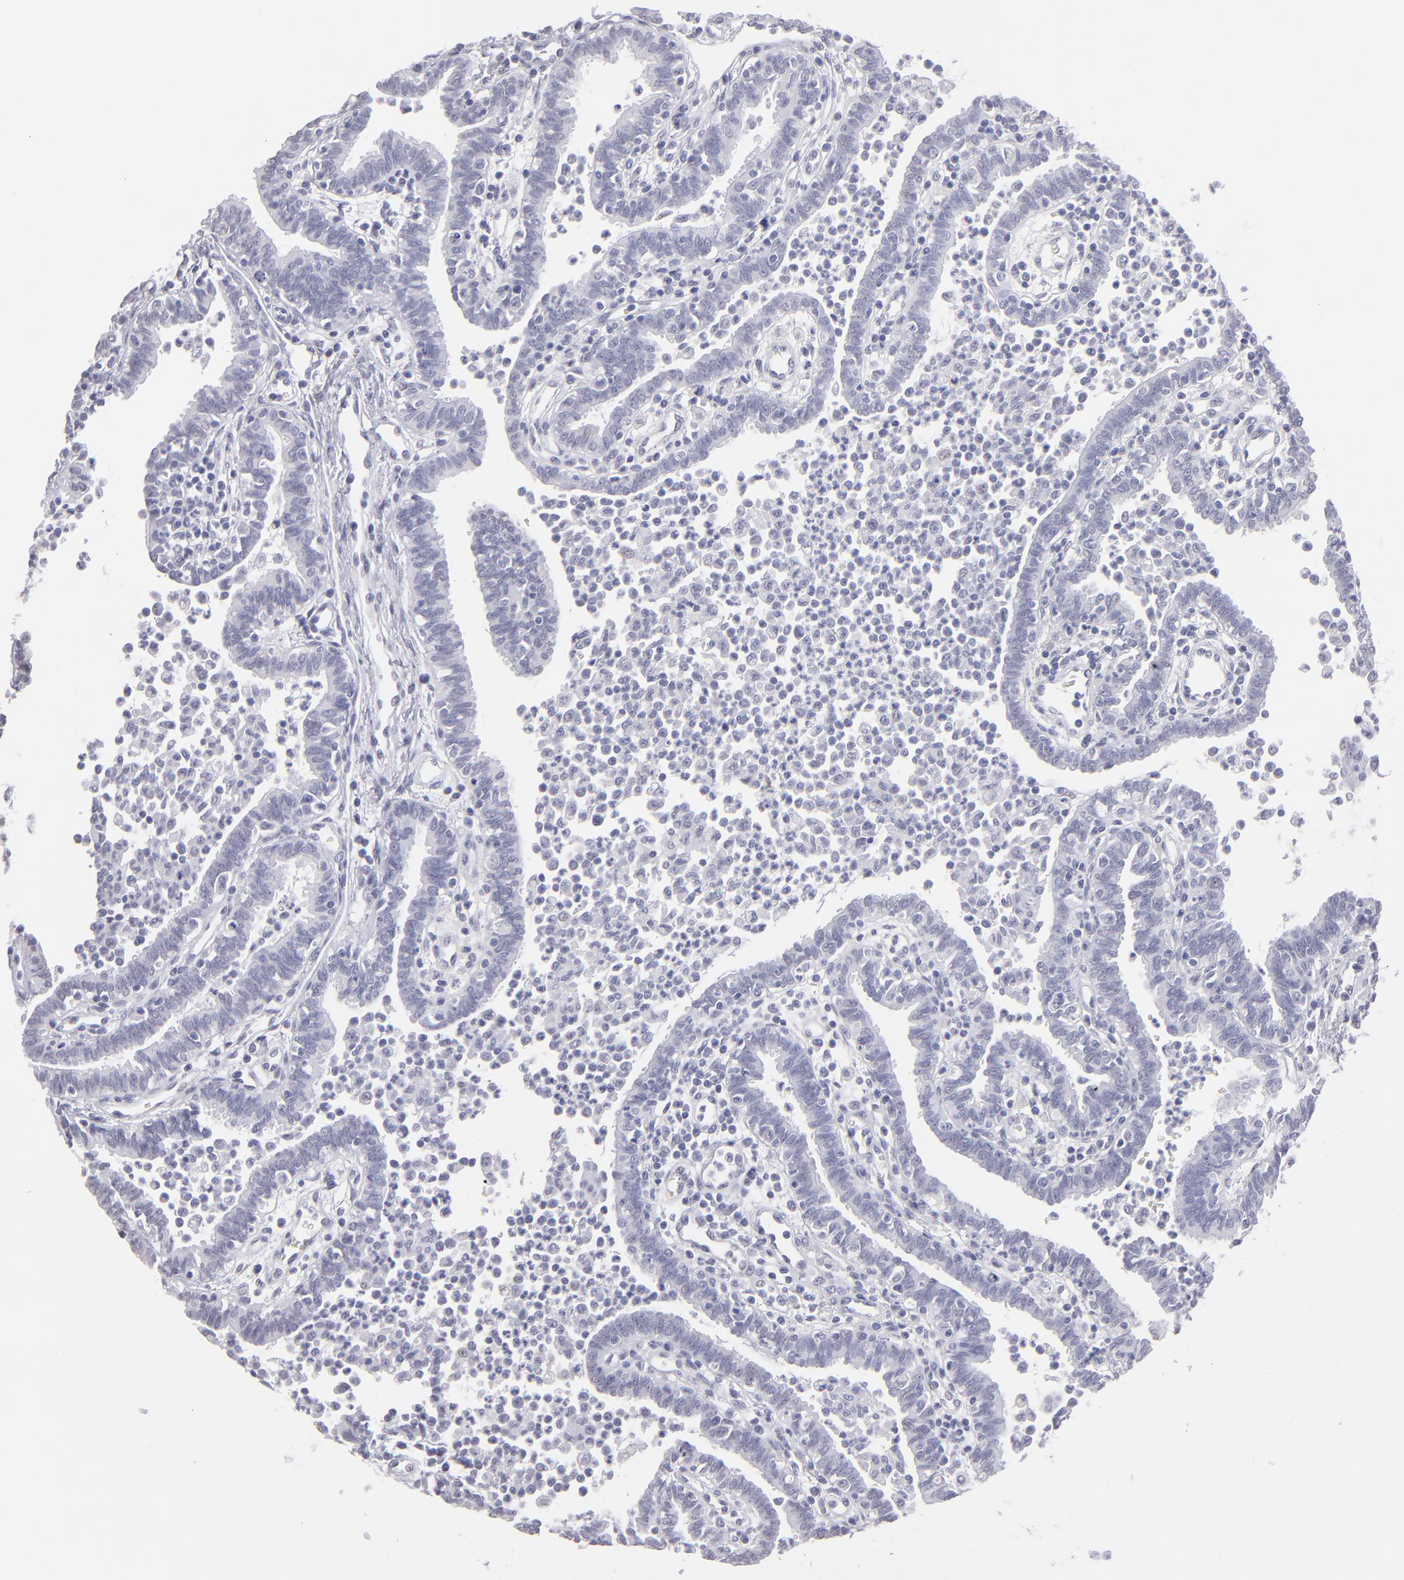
{"staining": {"intensity": "negative", "quantity": "none", "location": "none"}, "tissue": "fallopian tube", "cell_type": "Glandular cells", "image_type": "normal", "snomed": [{"axis": "morphology", "description": "Normal tissue, NOS"}, {"axis": "topography", "description": "Fallopian tube"}], "caption": "Immunohistochemistry (IHC) of benign human fallopian tube reveals no positivity in glandular cells. The staining is performed using DAB (3,3'-diaminobenzidine) brown chromogen with nuclei counter-stained in using hematoxylin.", "gene": "ALDOB", "patient": {"sex": "female", "age": 36}}